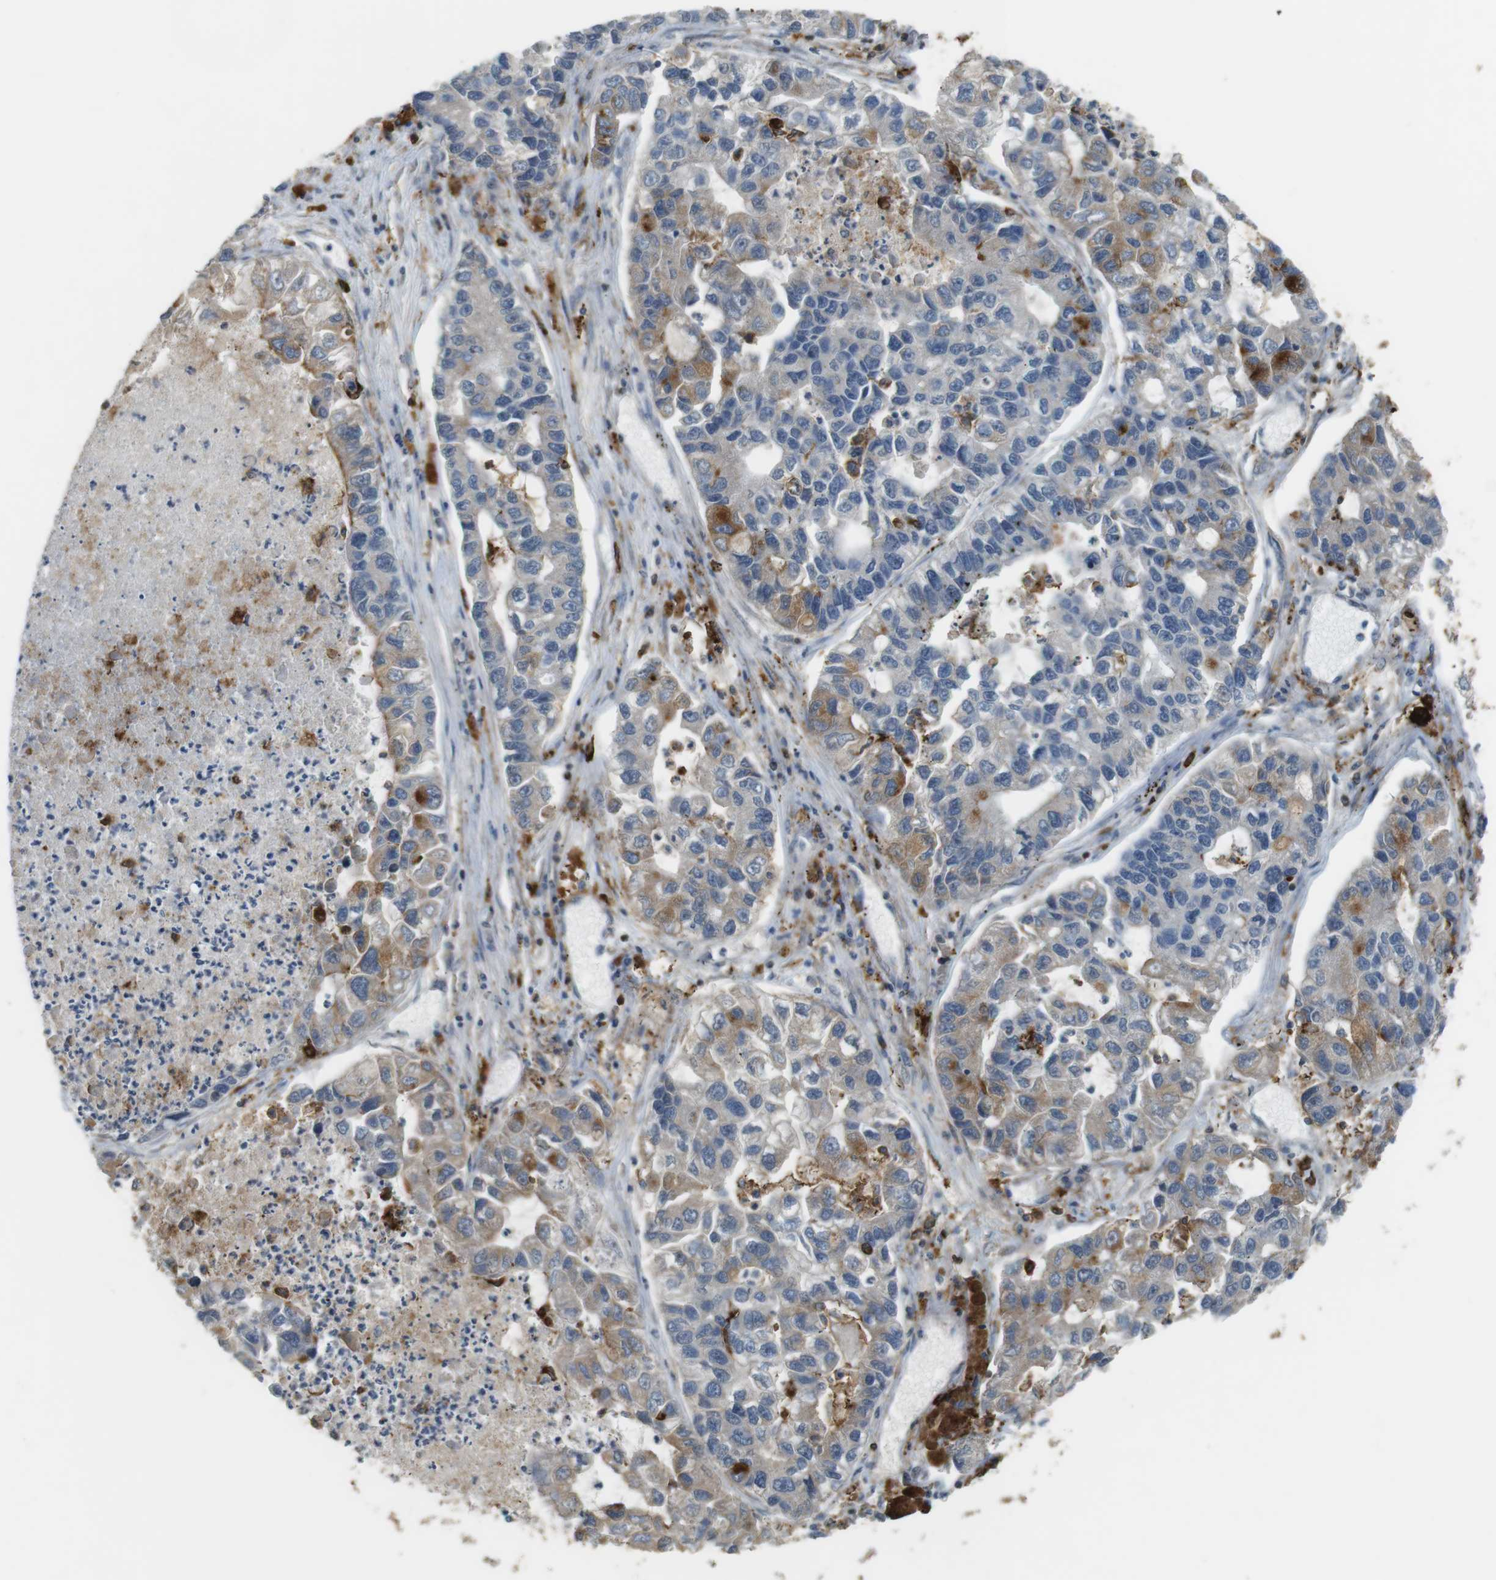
{"staining": {"intensity": "weak", "quantity": "25%-75%", "location": "cytoplasmic/membranous"}, "tissue": "lung cancer", "cell_type": "Tumor cells", "image_type": "cancer", "snomed": [{"axis": "morphology", "description": "Adenocarcinoma, NOS"}, {"axis": "topography", "description": "Lung"}], "caption": "IHC (DAB) staining of lung cancer displays weak cytoplasmic/membranous protein positivity in about 25%-75% of tumor cells.", "gene": "HLA-DRA", "patient": {"sex": "female", "age": 51}}